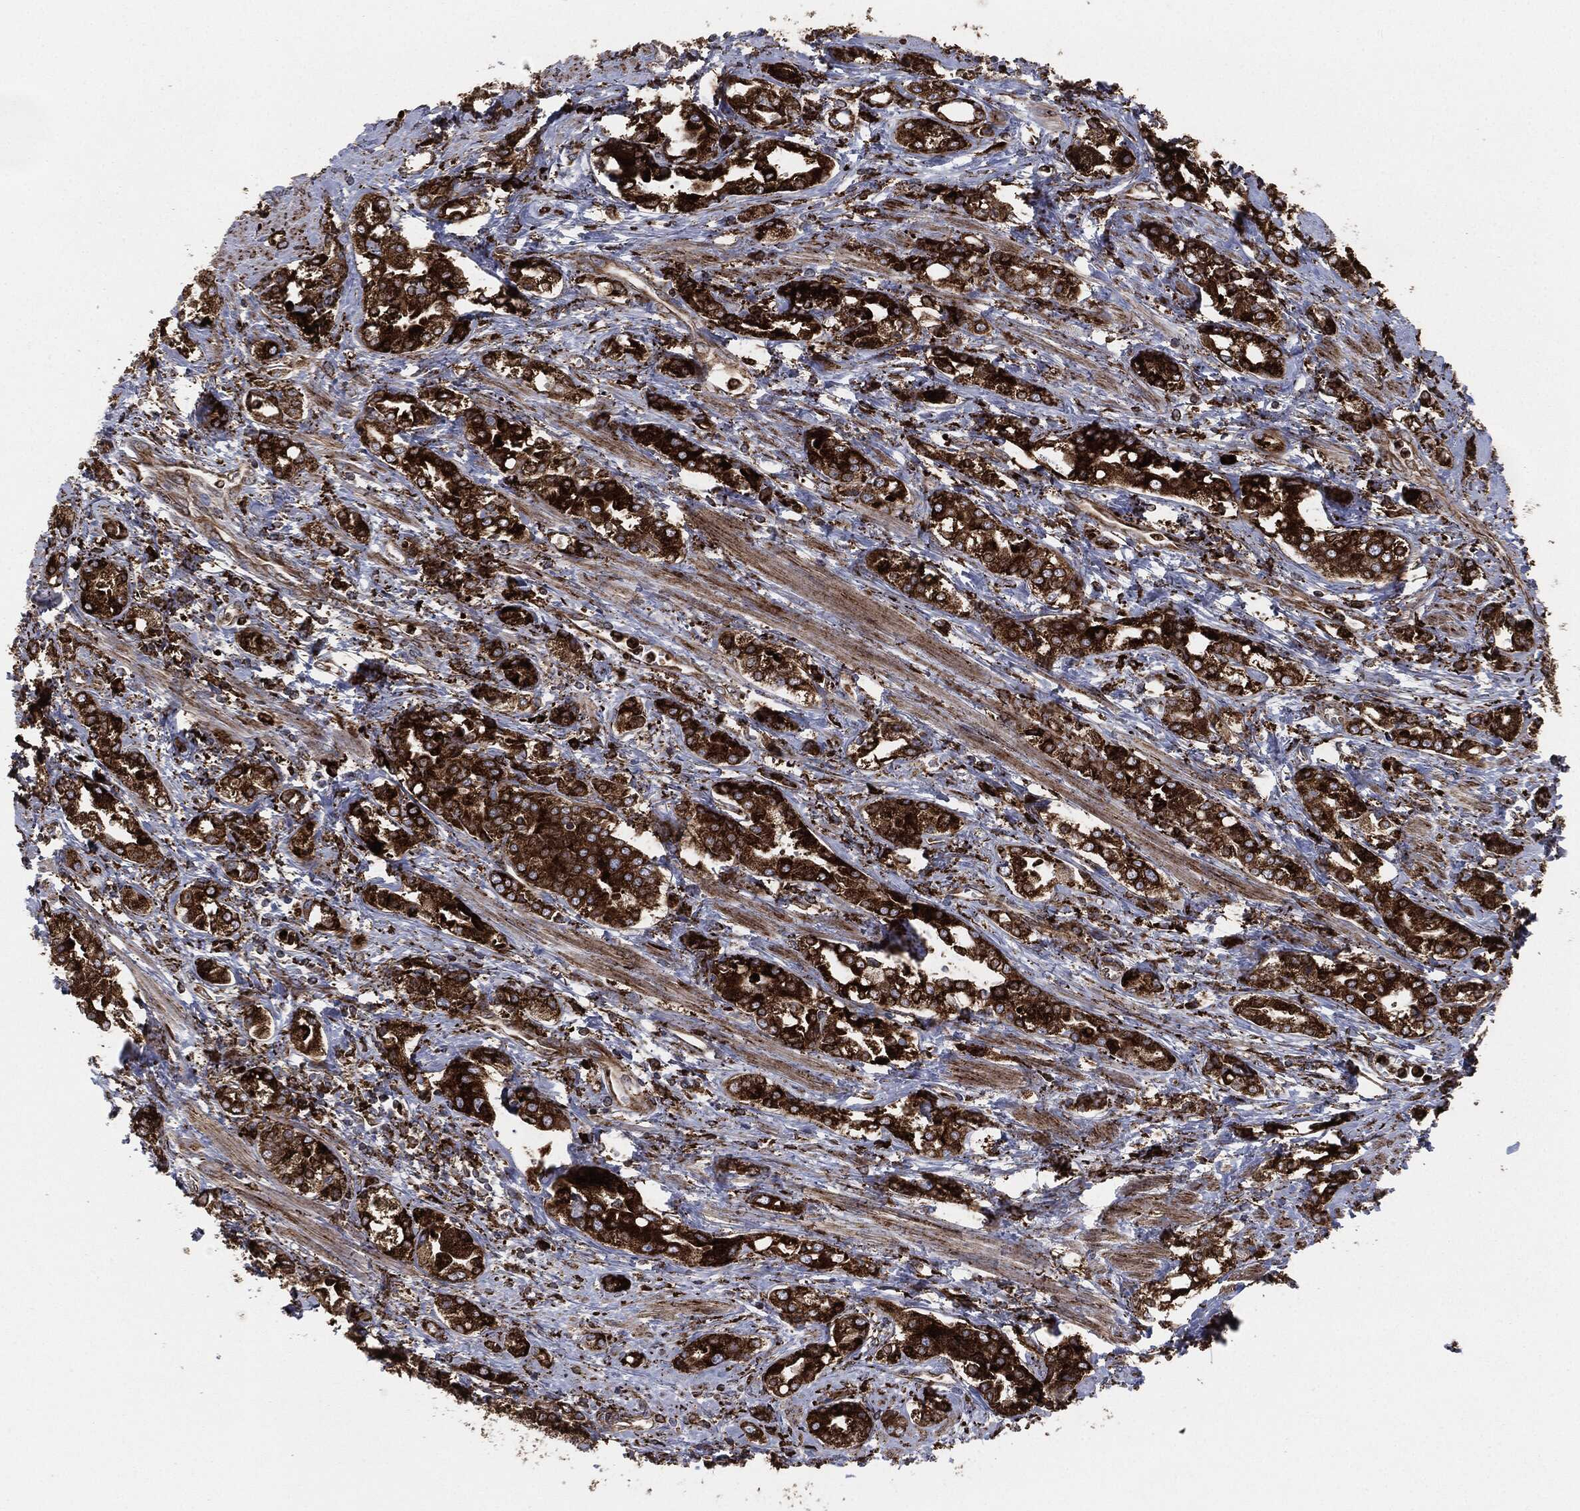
{"staining": {"intensity": "strong", "quantity": ">75%", "location": "cytoplasmic/membranous"}, "tissue": "prostate cancer", "cell_type": "Tumor cells", "image_type": "cancer", "snomed": [{"axis": "morphology", "description": "Adenocarcinoma, NOS"}, {"axis": "topography", "description": "Prostate and seminal vesicle, NOS"}, {"axis": "topography", "description": "Prostate"}], "caption": "The histopathology image reveals a brown stain indicating the presence of a protein in the cytoplasmic/membranous of tumor cells in adenocarcinoma (prostate).", "gene": "CALR", "patient": {"sex": "male", "age": 62}}